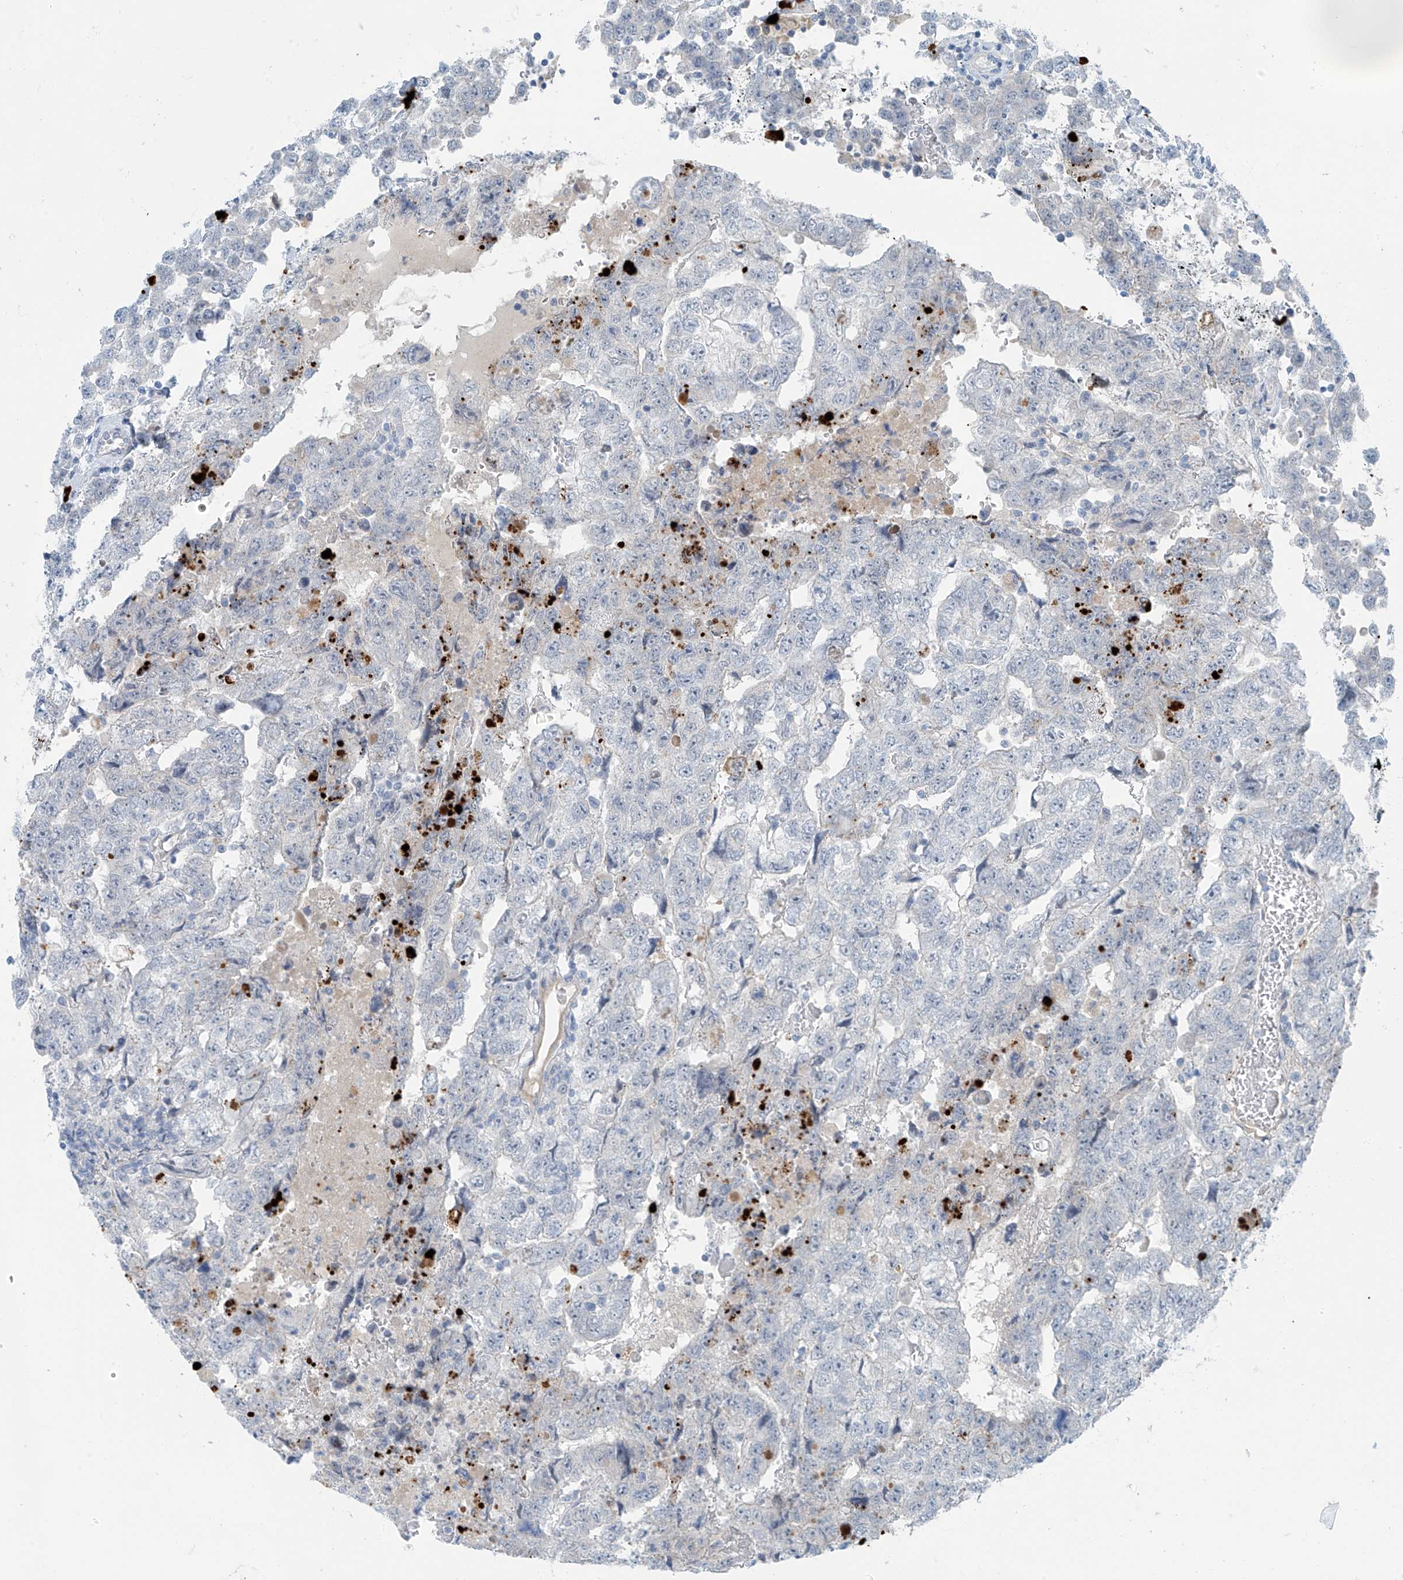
{"staining": {"intensity": "negative", "quantity": "none", "location": "none"}, "tissue": "testis cancer", "cell_type": "Tumor cells", "image_type": "cancer", "snomed": [{"axis": "morphology", "description": "Carcinoma, Embryonal, NOS"}, {"axis": "topography", "description": "Testis"}], "caption": "Tumor cells show no significant positivity in testis cancer (embryonal carcinoma).", "gene": "ZNF793", "patient": {"sex": "male", "age": 36}}